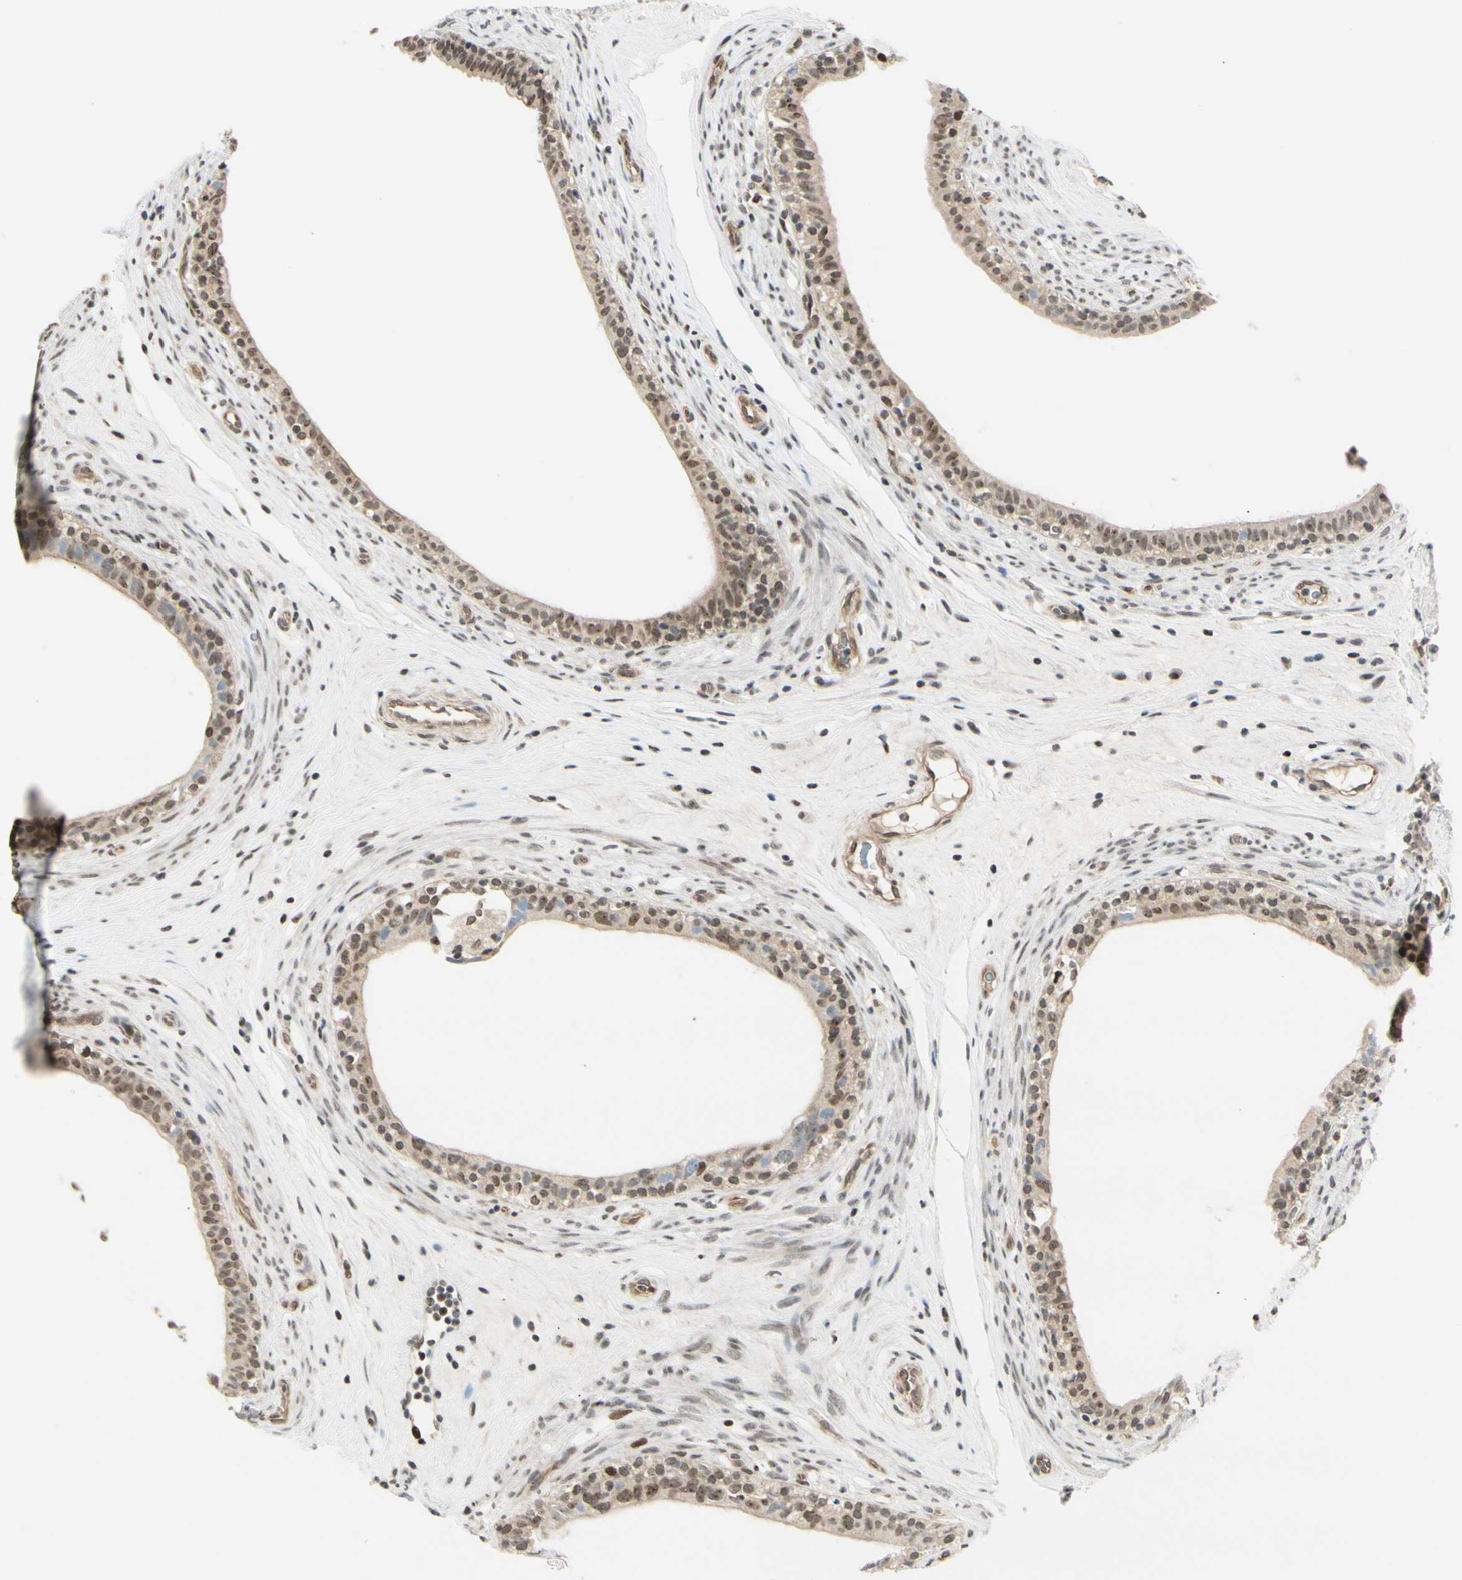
{"staining": {"intensity": "moderate", "quantity": ">75%", "location": "nuclear"}, "tissue": "epididymis", "cell_type": "Glandular cells", "image_type": "normal", "snomed": [{"axis": "morphology", "description": "Normal tissue, NOS"}, {"axis": "morphology", "description": "Inflammation, NOS"}, {"axis": "topography", "description": "Epididymis"}], "caption": "Protein expression analysis of normal human epididymis reveals moderate nuclear expression in approximately >75% of glandular cells. Nuclei are stained in blue.", "gene": "SUFU", "patient": {"sex": "male", "age": 84}}